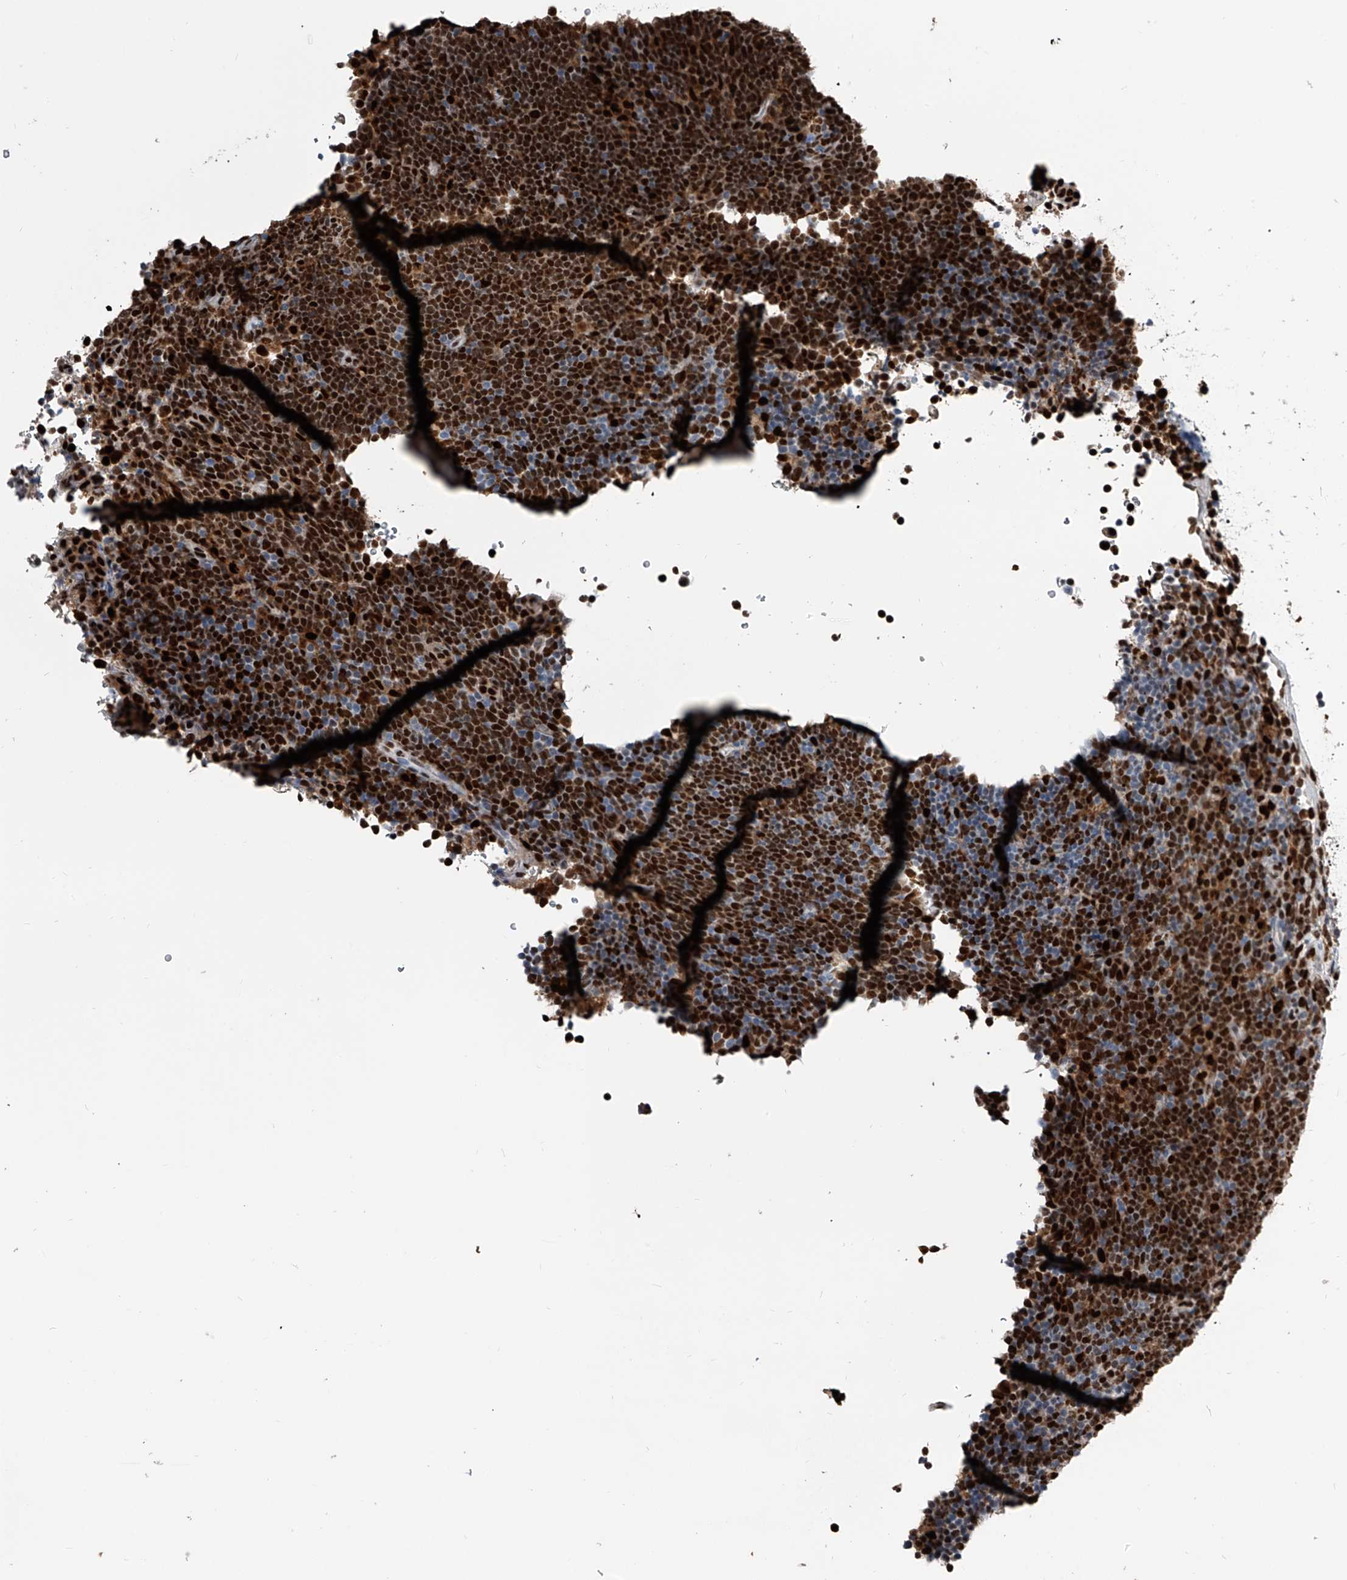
{"staining": {"intensity": "strong", "quantity": ">75%", "location": "cytoplasmic/membranous,nuclear"}, "tissue": "lymphoma", "cell_type": "Tumor cells", "image_type": "cancer", "snomed": [{"axis": "morphology", "description": "Malignant lymphoma, non-Hodgkin's type, High grade"}, {"axis": "topography", "description": "Lymph node"}], "caption": "Protein expression analysis of high-grade malignant lymphoma, non-Hodgkin's type demonstrates strong cytoplasmic/membranous and nuclear staining in approximately >75% of tumor cells.", "gene": "FKBP5", "patient": {"sex": "male", "age": 13}}